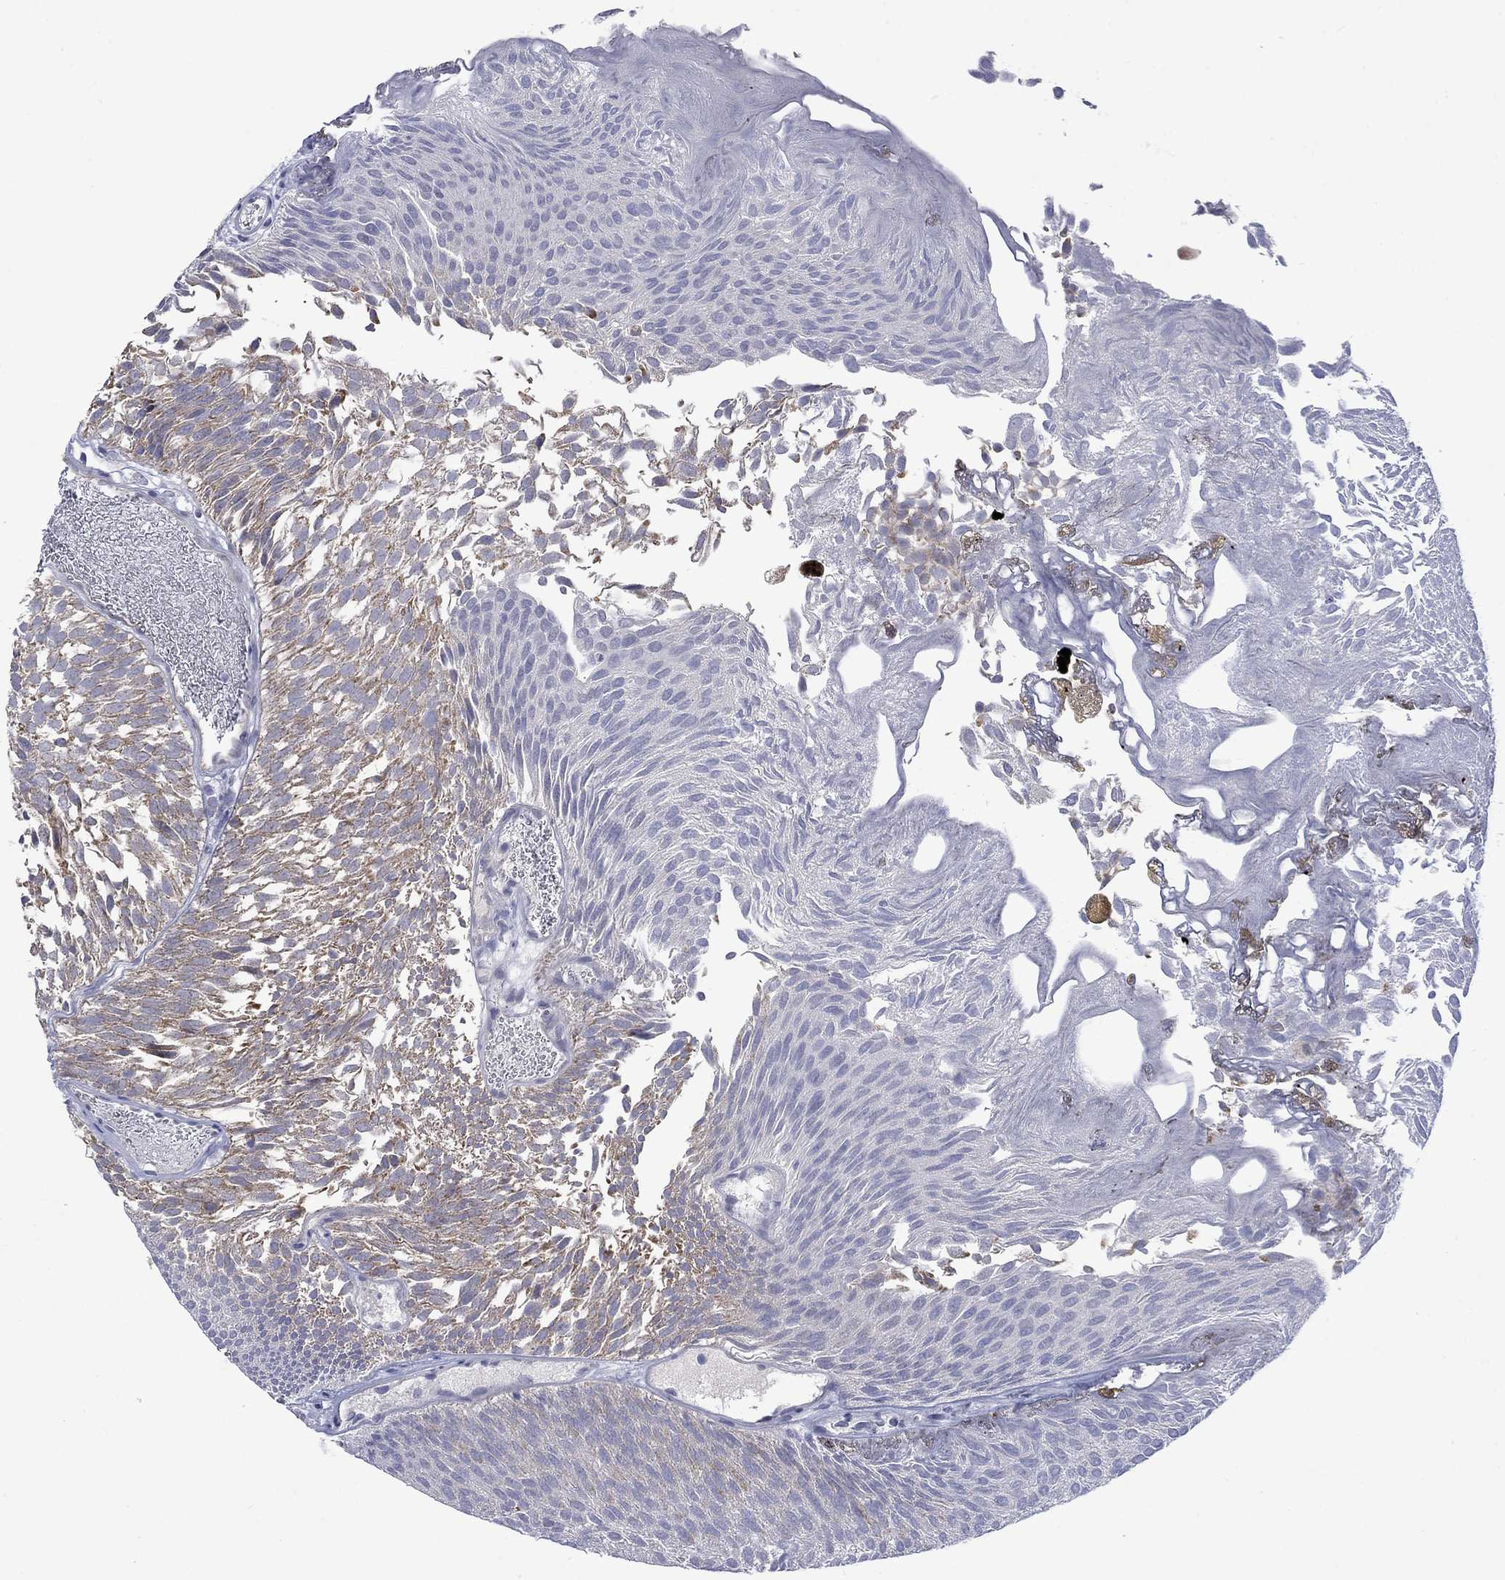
{"staining": {"intensity": "moderate", "quantity": "<25%", "location": "cytoplasmic/membranous"}, "tissue": "urothelial cancer", "cell_type": "Tumor cells", "image_type": "cancer", "snomed": [{"axis": "morphology", "description": "Urothelial carcinoma, Low grade"}, {"axis": "topography", "description": "Urinary bladder"}], "caption": "A brown stain shows moderate cytoplasmic/membranous expression of a protein in low-grade urothelial carcinoma tumor cells.", "gene": "KCNJ16", "patient": {"sex": "male", "age": 52}}